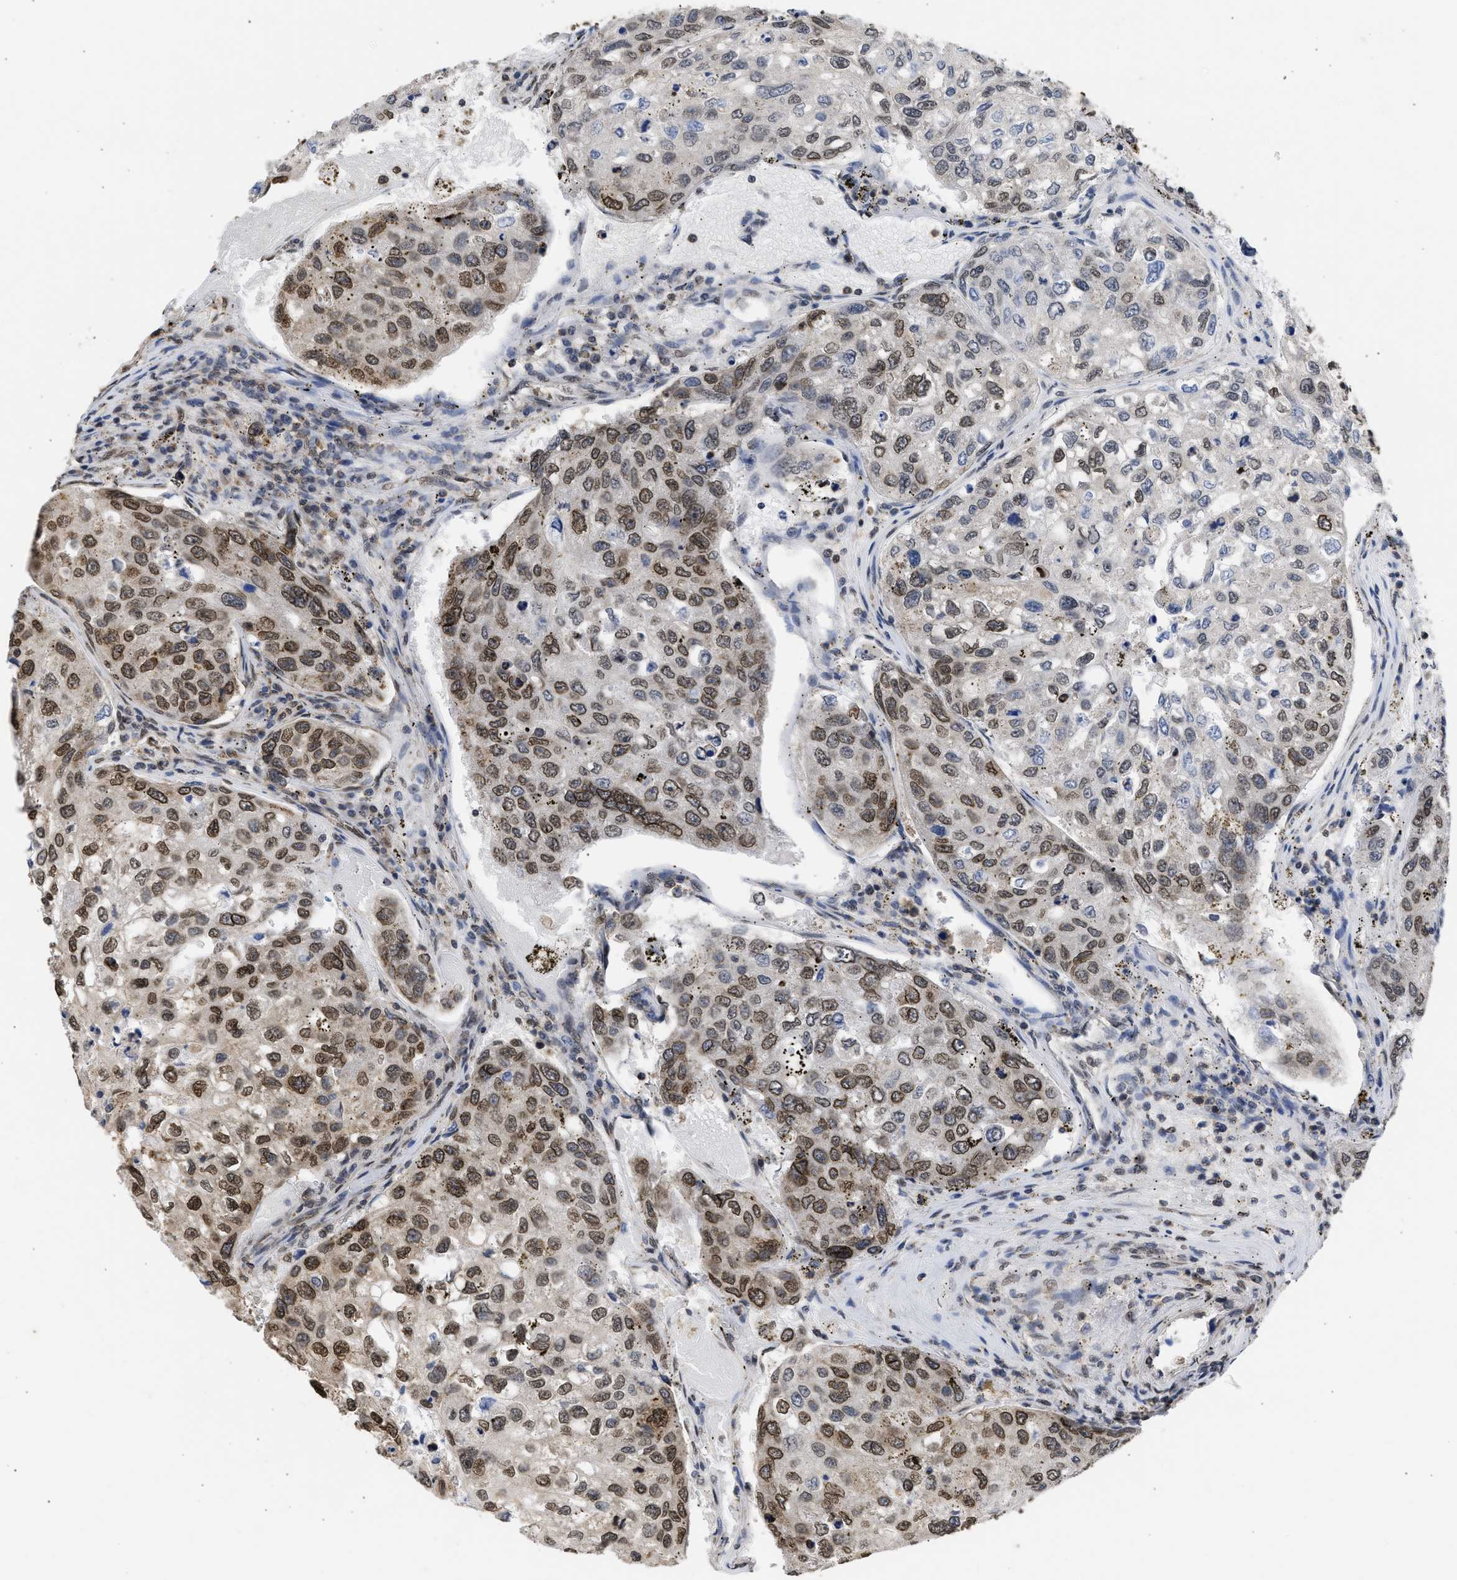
{"staining": {"intensity": "moderate", "quantity": ">75%", "location": "cytoplasmic/membranous,nuclear"}, "tissue": "urothelial cancer", "cell_type": "Tumor cells", "image_type": "cancer", "snomed": [{"axis": "morphology", "description": "Urothelial carcinoma, High grade"}, {"axis": "topography", "description": "Lymph node"}, {"axis": "topography", "description": "Urinary bladder"}], "caption": "This is a histology image of immunohistochemistry (IHC) staining of urothelial cancer, which shows moderate expression in the cytoplasmic/membranous and nuclear of tumor cells.", "gene": "NUP35", "patient": {"sex": "male", "age": 51}}